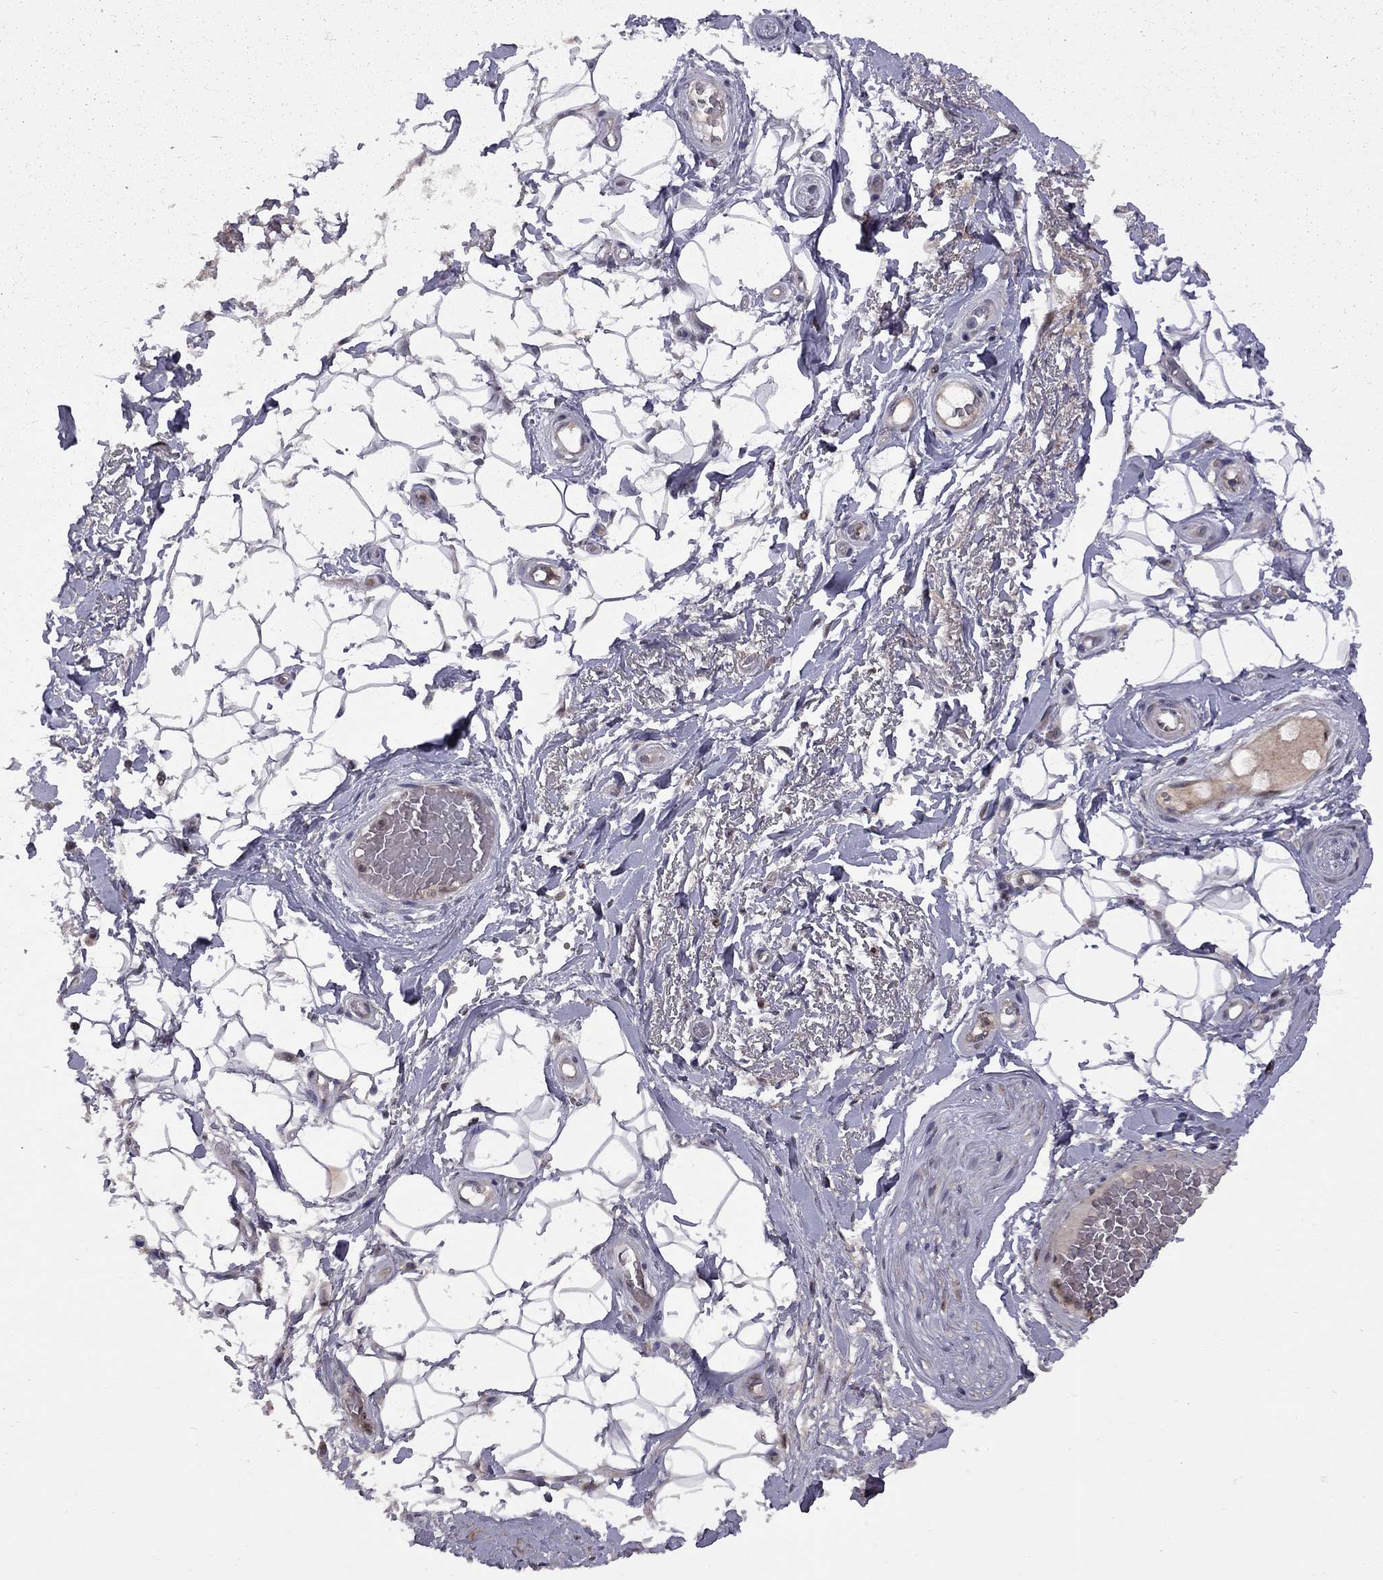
{"staining": {"intensity": "negative", "quantity": "none", "location": "none"}, "tissue": "adipose tissue", "cell_type": "Adipocytes", "image_type": "normal", "snomed": [{"axis": "morphology", "description": "Normal tissue, NOS"}, {"axis": "topography", "description": "Anal"}, {"axis": "topography", "description": "Peripheral nerve tissue"}], "caption": "DAB (3,3'-diaminobenzidine) immunohistochemical staining of benign human adipose tissue shows no significant positivity in adipocytes.", "gene": "IPP", "patient": {"sex": "male", "age": 53}}